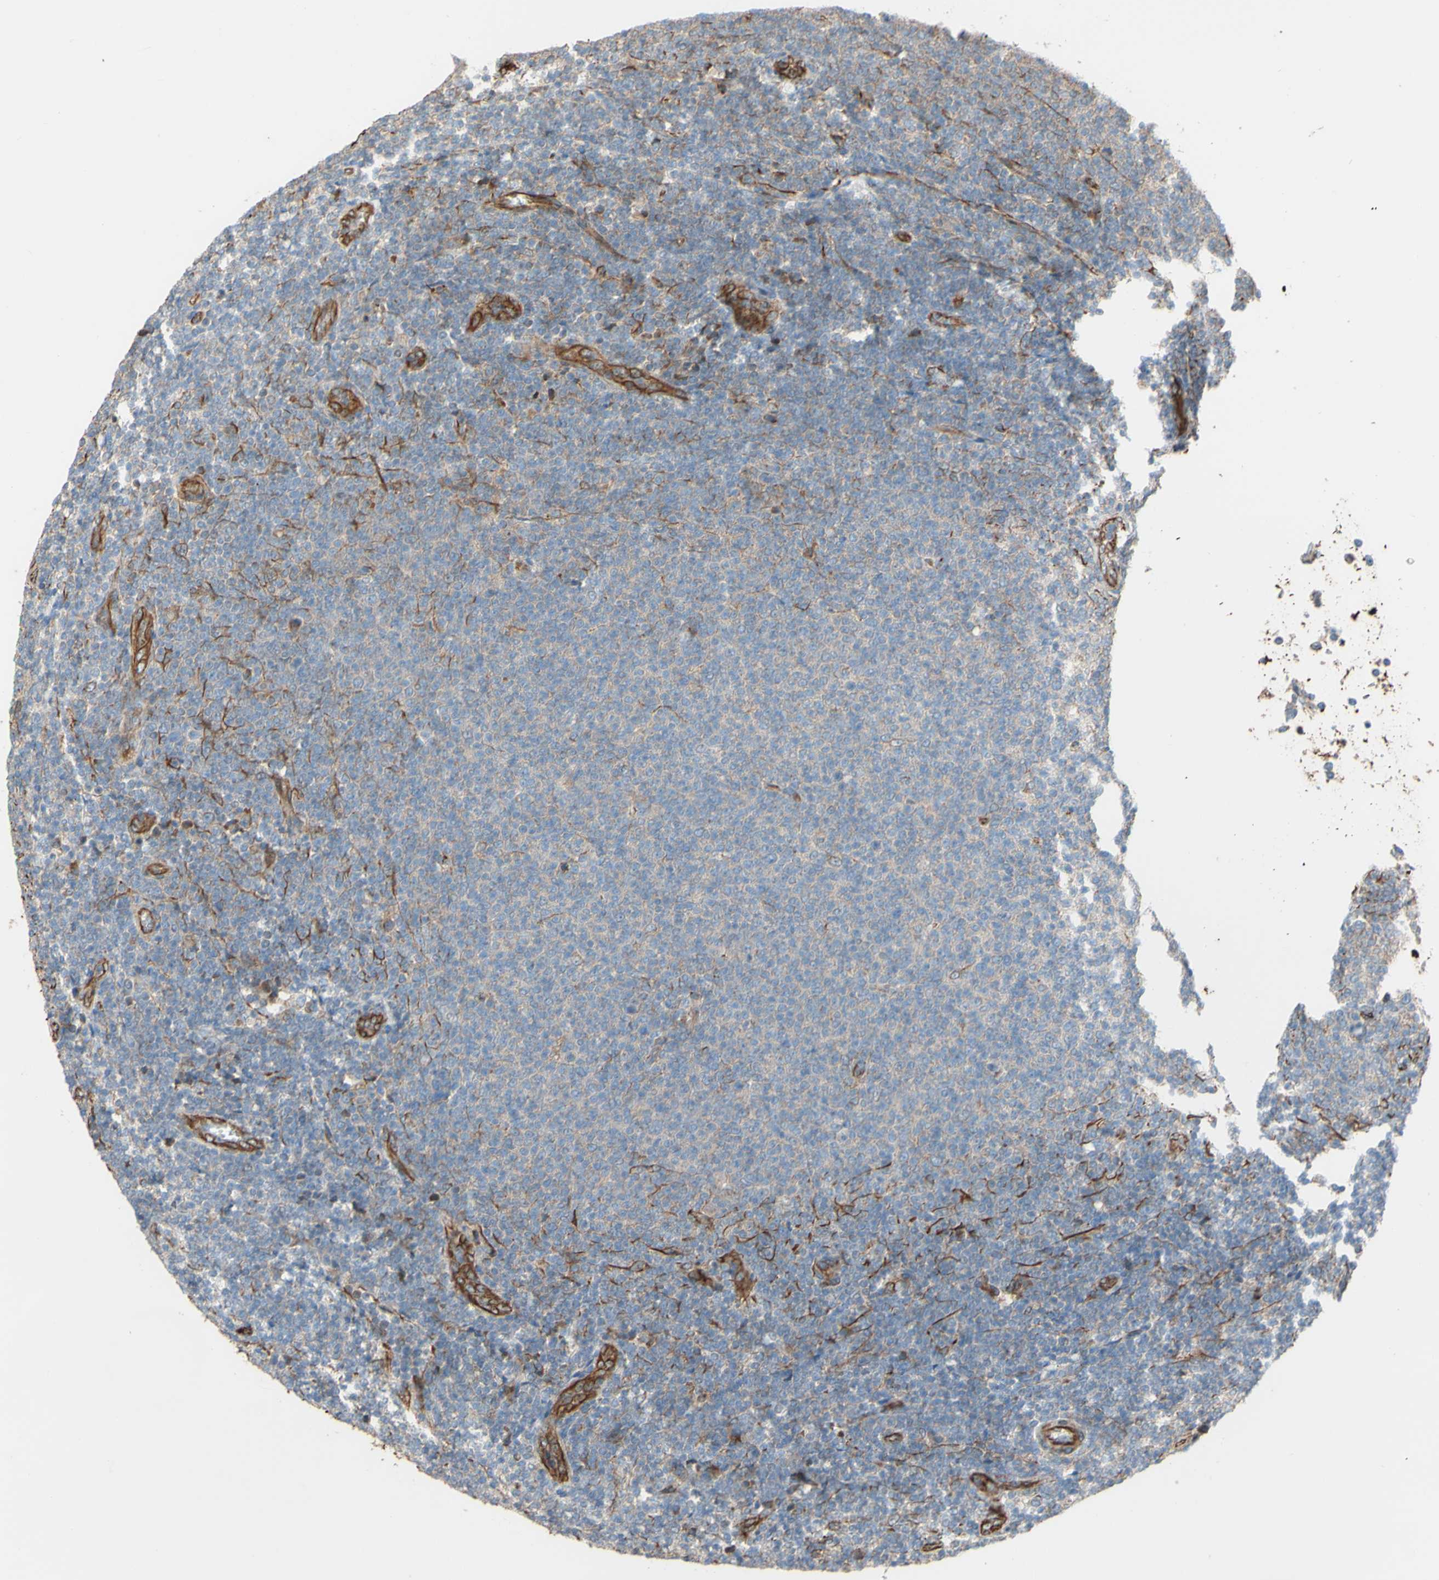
{"staining": {"intensity": "weak", "quantity": ">75%", "location": "cytoplasmic/membranous"}, "tissue": "lymphoma", "cell_type": "Tumor cells", "image_type": "cancer", "snomed": [{"axis": "morphology", "description": "Malignant lymphoma, non-Hodgkin's type, Low grade"}, {"axis": "topography", "description": "Lymph node"}], "caption": "This is an image of immunohistochemistry (IHC) staining of low-grade malignant lymphoma, non-Hodgkin's type, which shows weak staining in the cytoplasmic/membranous of tumor cells.", "gene": "C1orf43", "patient": {"sex": "male", "age": 66}}